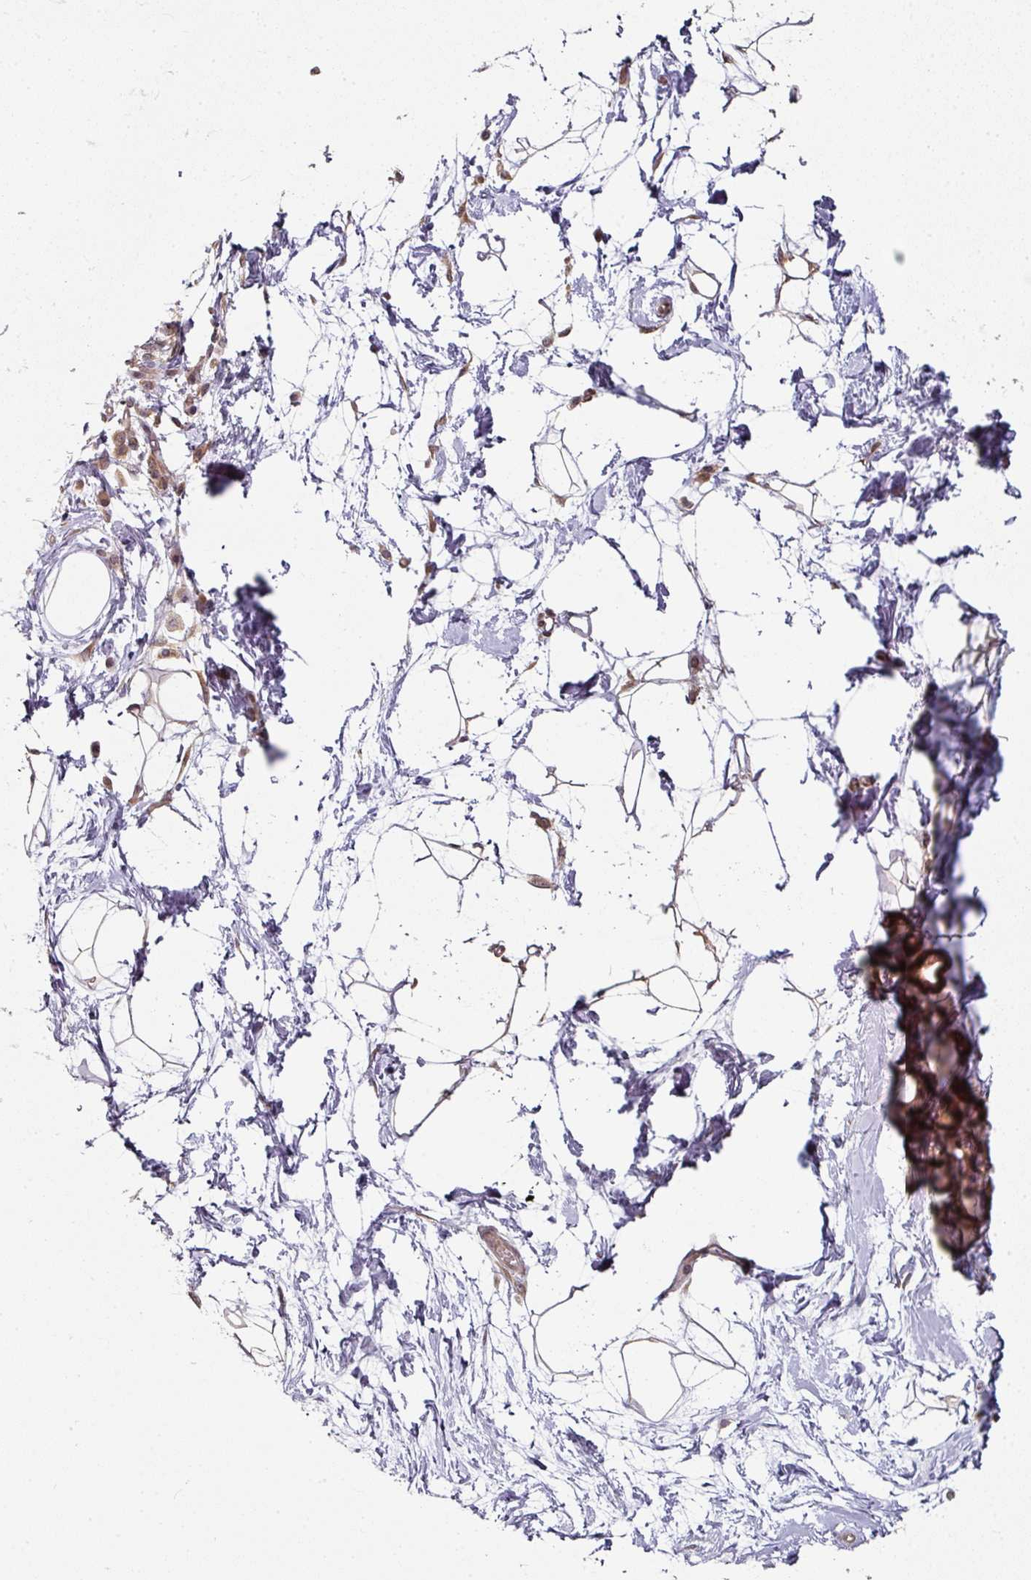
{"staining": {"intensity": "negative", "quantity": "none", "location": "none"}, "tissue": "breast", "cell_type": "Adipocytes", "image_type": "normal", "snomed": [{"axis": "morphology", "description": "Normal tissue, NOS"}, {"axis": "topography", "description": "Breast"}], "caption": "DAB (3,3'-diaminobenzidine) immunohistochemical staining of normal breast reveals no significant staining in adipocytes.", "gene": "MAP2K2", "patient": {"sex": "female", "age": 45}}